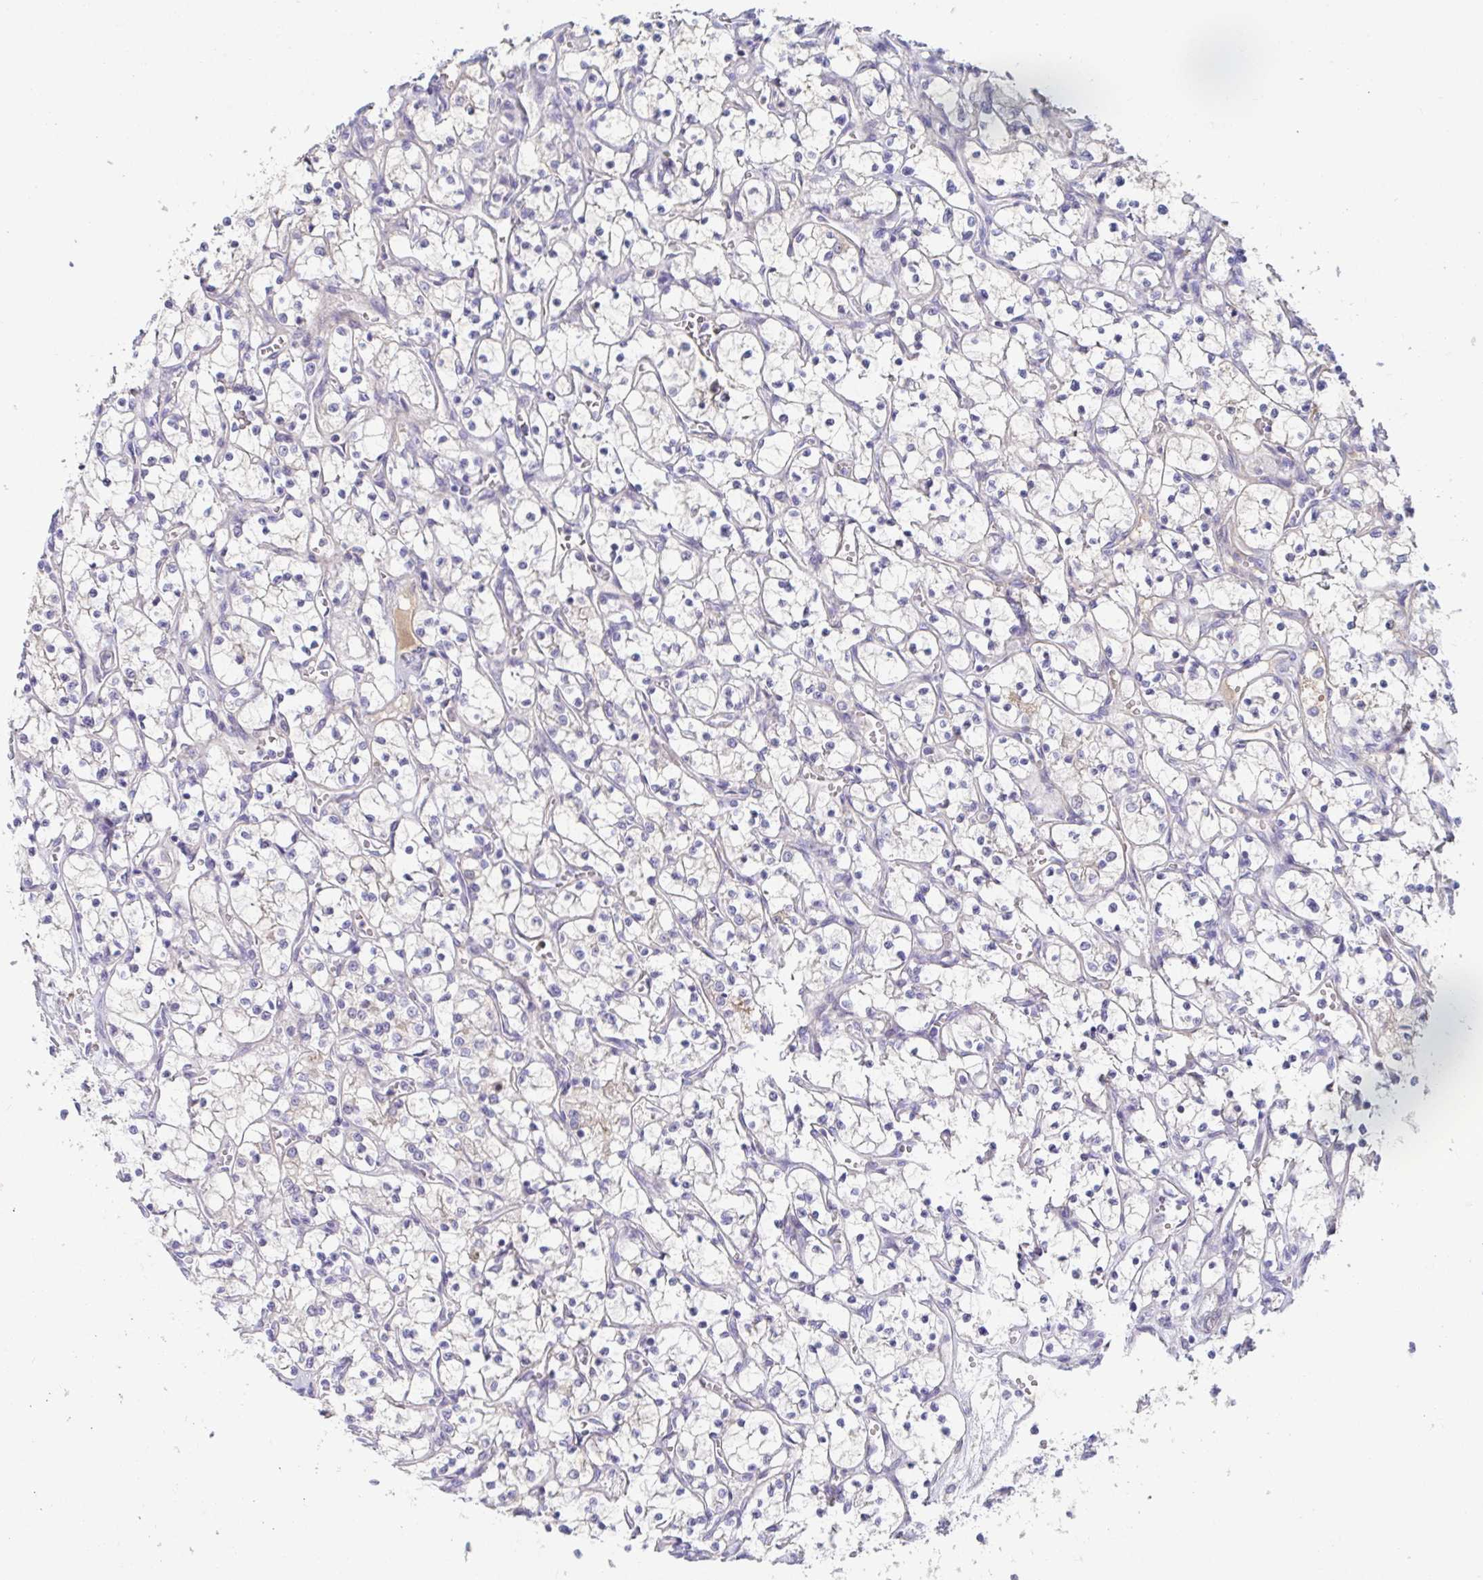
{"staining": {"intensity": "negative", "quantity": "none", "location": "none"}, "tissue": "renal cancer", "cell_type": "Tumor cells", "image_type": "cancer", "snomed": [{"axis": "morphology", "description": "Adenocarcinoma, NOS"}, {"axis": "topography", "description": "Kidney"}], "caption": "Immunohistochemistry (IHC) of adenocarcinoma (renal) demonstrates no staining in tumor cells.", "gene": "ANO5", "patient": {"sex": "female", "age": 69}}